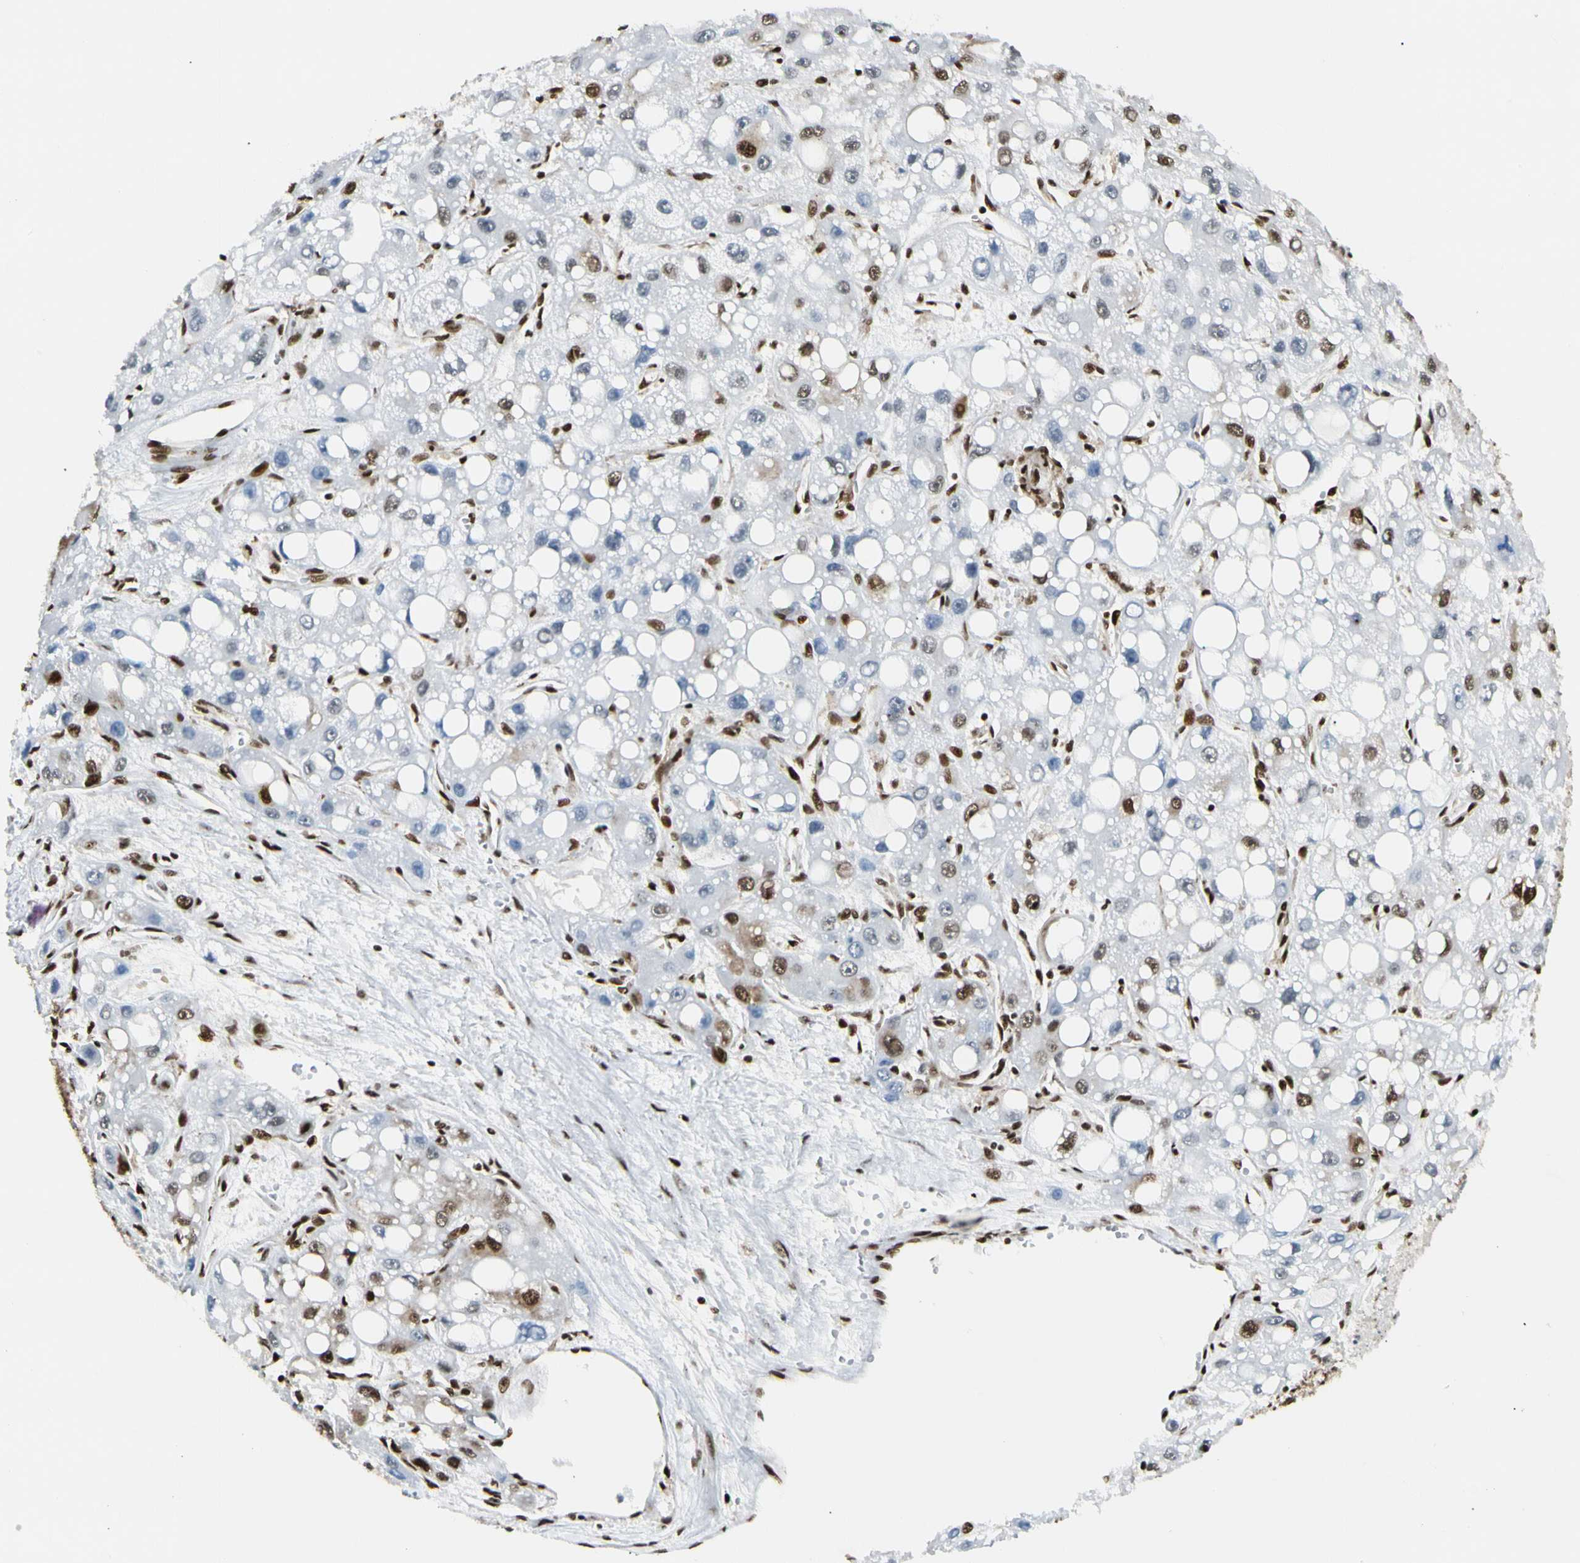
{"staining": {"intensity": "strong", "quantity": "25%-75%", "location": "cytoplasmic/membranous,nuclear"}, "tissue": "liver cancer", "cell_type": "Tumor cells", "image_type": "cancer", "snomed": [{"axis": "morphology", "description": "Carcinoma, Hepatocellular, NOS"}, {"axis": "topography", "description": "Liver"}], "caption": "Human liver cancer (hepatocellular carcinoma) stained with a brown dye reveals strong cytoplasmic/membranous and nuclear positive positivity in about 25%-75% of tumor cells.", "gene": "FUS", "patient": {"sex": "male", "age": 55}}